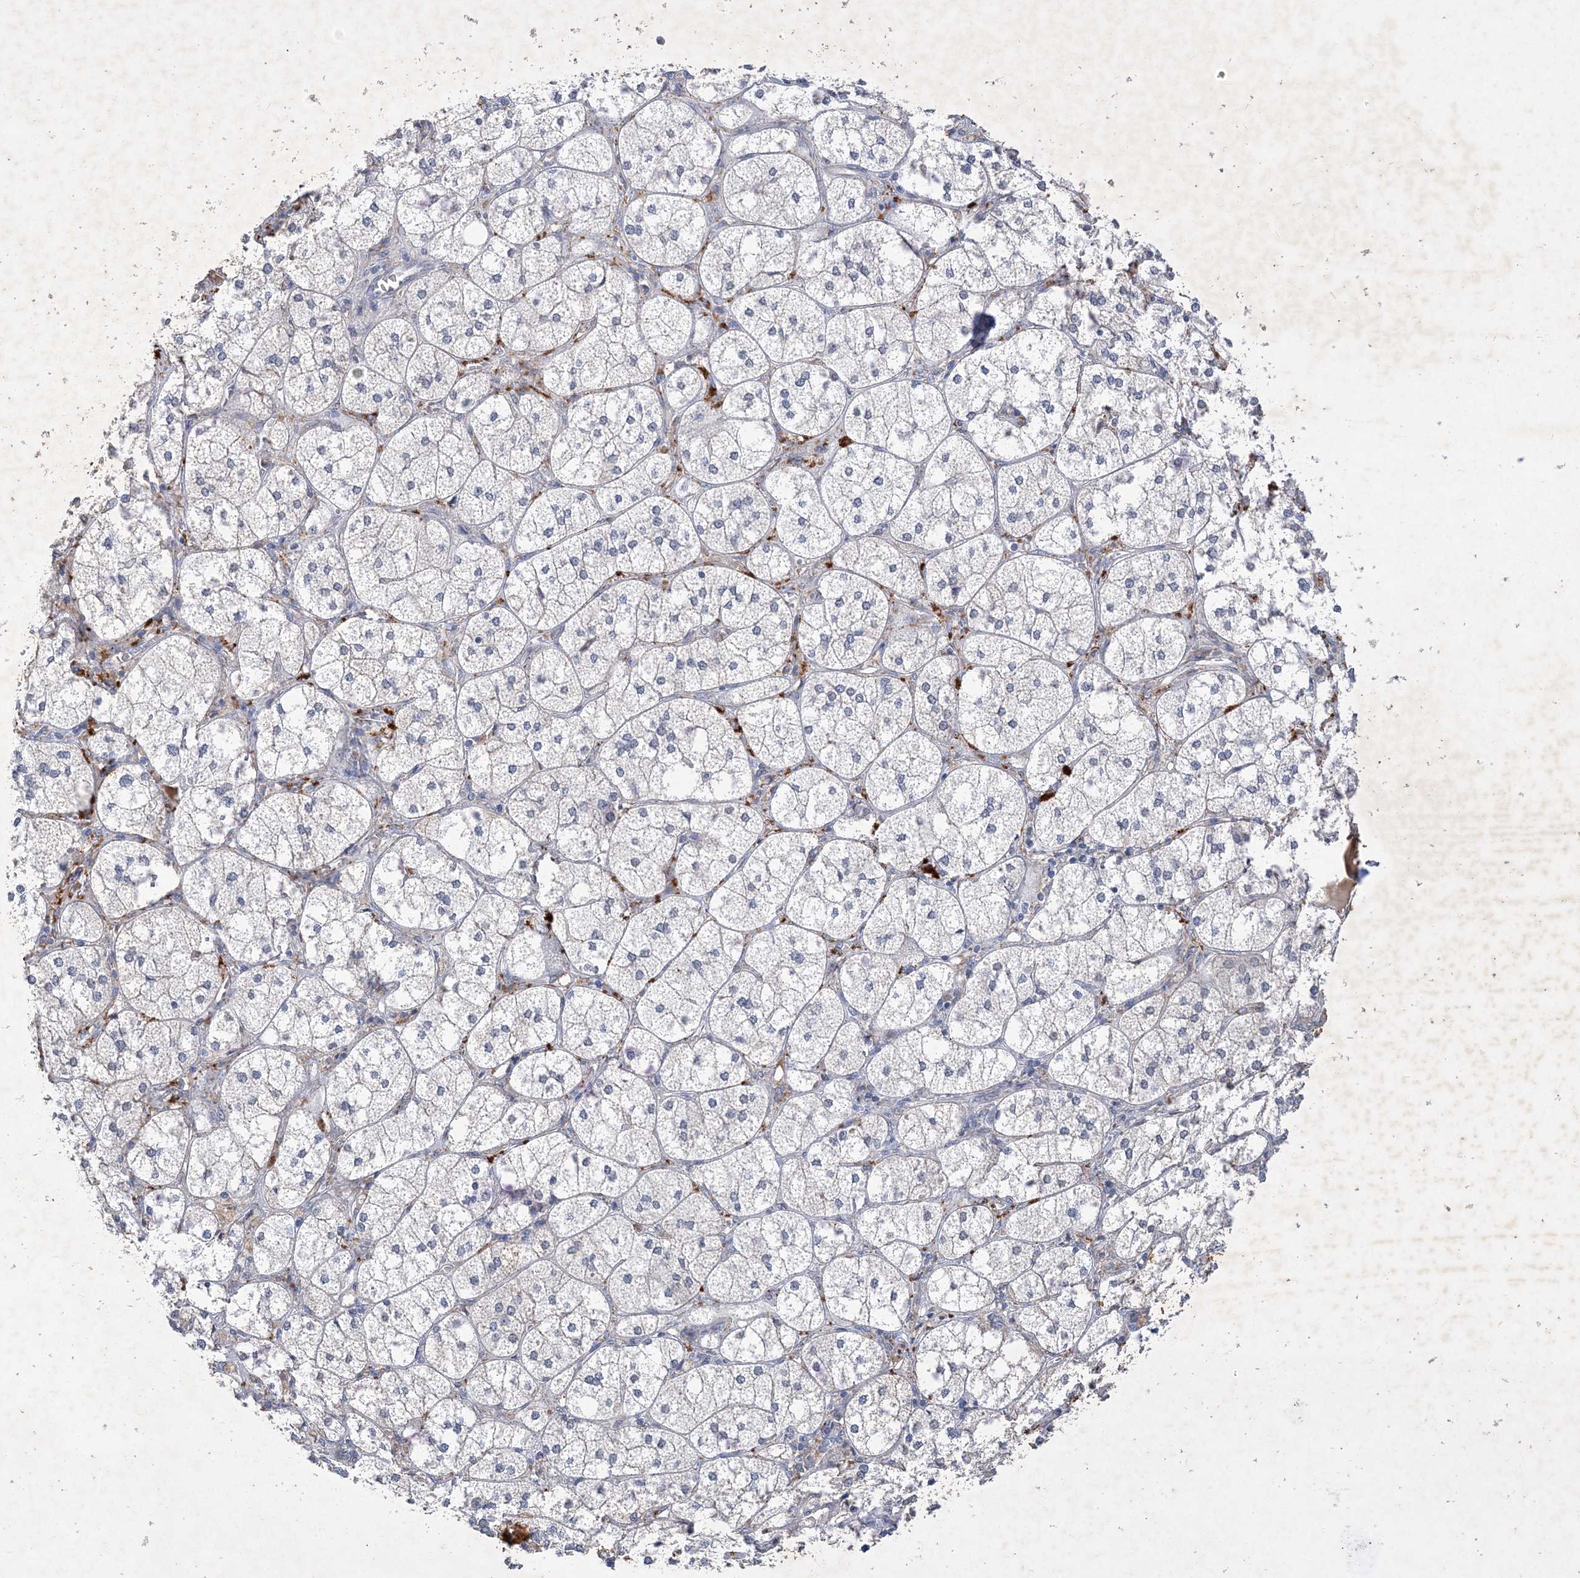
{"staining": {"intensity": "strong", "quantity": "<25%", "location": "cytoplasmic/membranous"}, "tissue": "adrenal gland", "cell_type": "Glandular cells", "image_type": "normal", "snomed": [{"axis": "morphology", "description": "Normal tissue, NOS"}, {"axis": "topography", "description": "Adrenal gland"}], "caption": "Adrenal gland stained with IHC exhibits strong cytoplasmic/membranous expression in about <25% of glandular cells.", "gene": "C11orf58", "patient": {"sex": "female", "age": 61}}